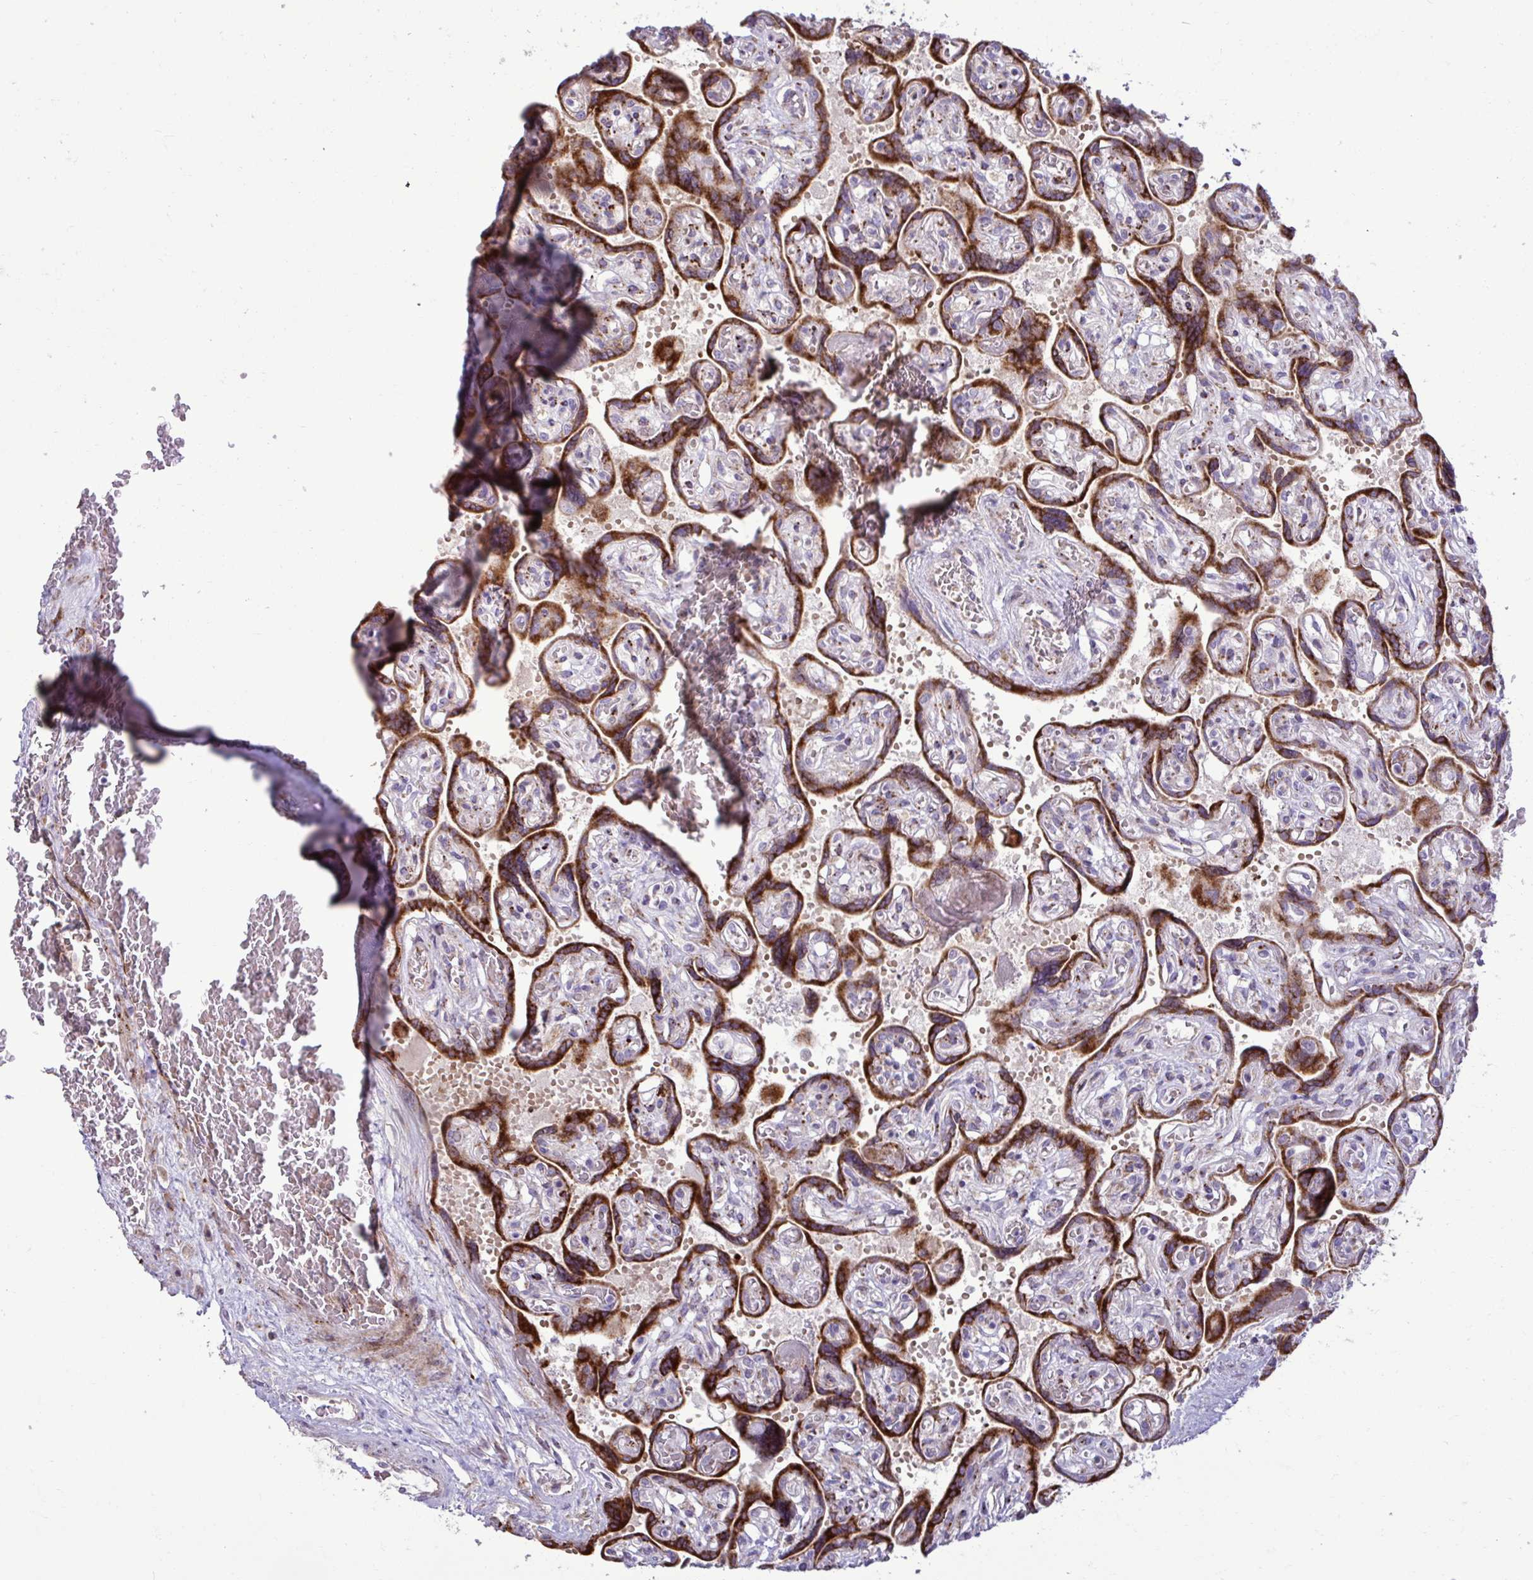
{"staining": {"intensity": "negative", "quantity": "none", "location": "none"}, "tissue": "placenta", "cell_type": "Decidual cells", "image_type": "normal", "snomed": [{"axis": "morphology", "description": "Normal tissue, NOS"}, {"axis": "topography", "description": "Placenta"}], "caption": "IHC of benign placenta reveals no positivity in decidual cells.", "gene": "LIMS1", "patient": {"sex": "female", "age": 32}}